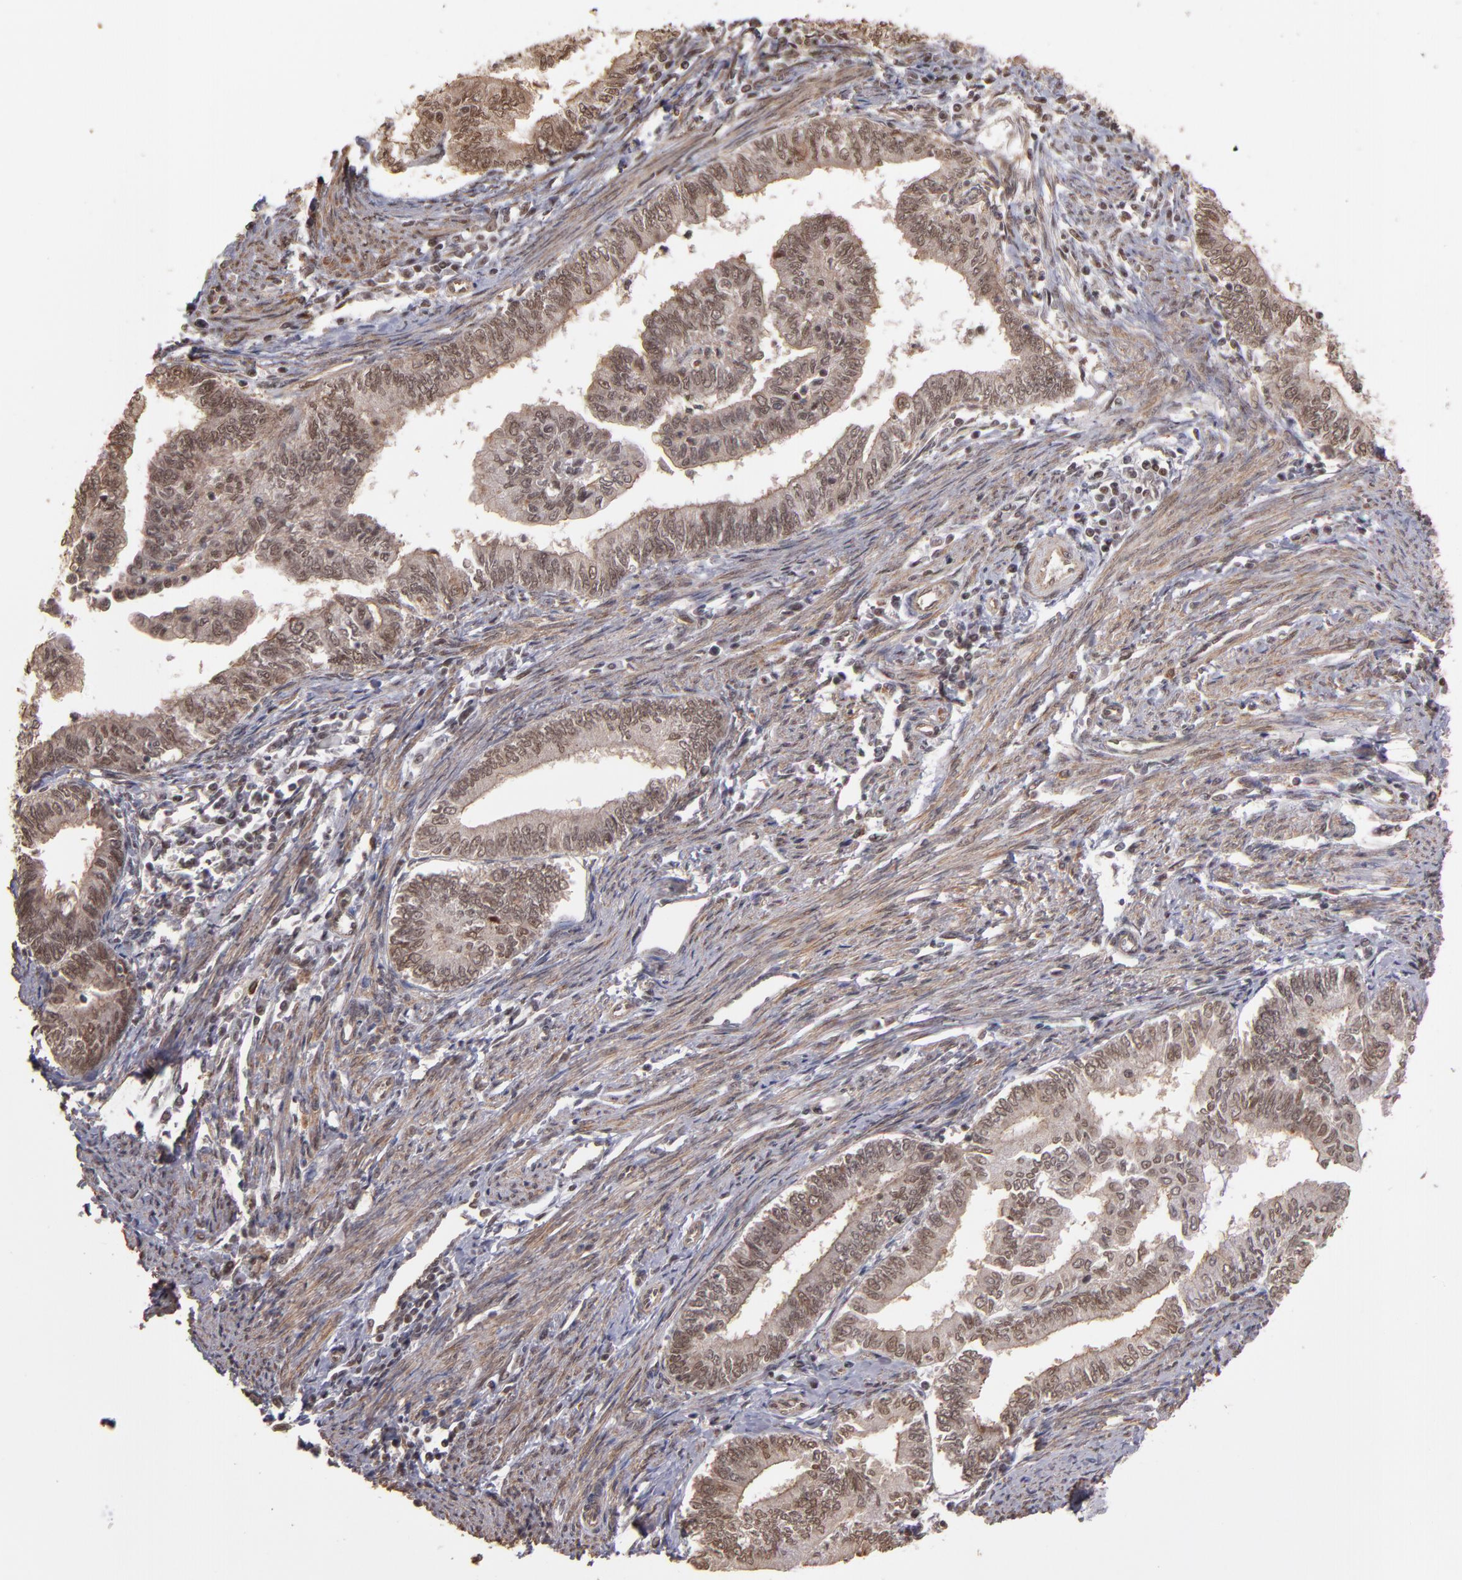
{"staining": {"intensity": "weak", "quantity": "25%-75%", "location": "nuclear"}, "tissue": "endometrial cancer", "cell_type": "Tumor cells", "image_type": "cancer", "snomed": [{"axis": "morphology", "description": "Adenocarcinoma, NOS"}, {"axis": "topography", "description": "Endometrium"}], "caption": "Endometrial adenocarcinoma stained with a protein marker exhibits weak staining in tumor cells.", "gene": "TERF2", "patient": {"sex": "female", "age": 66}}